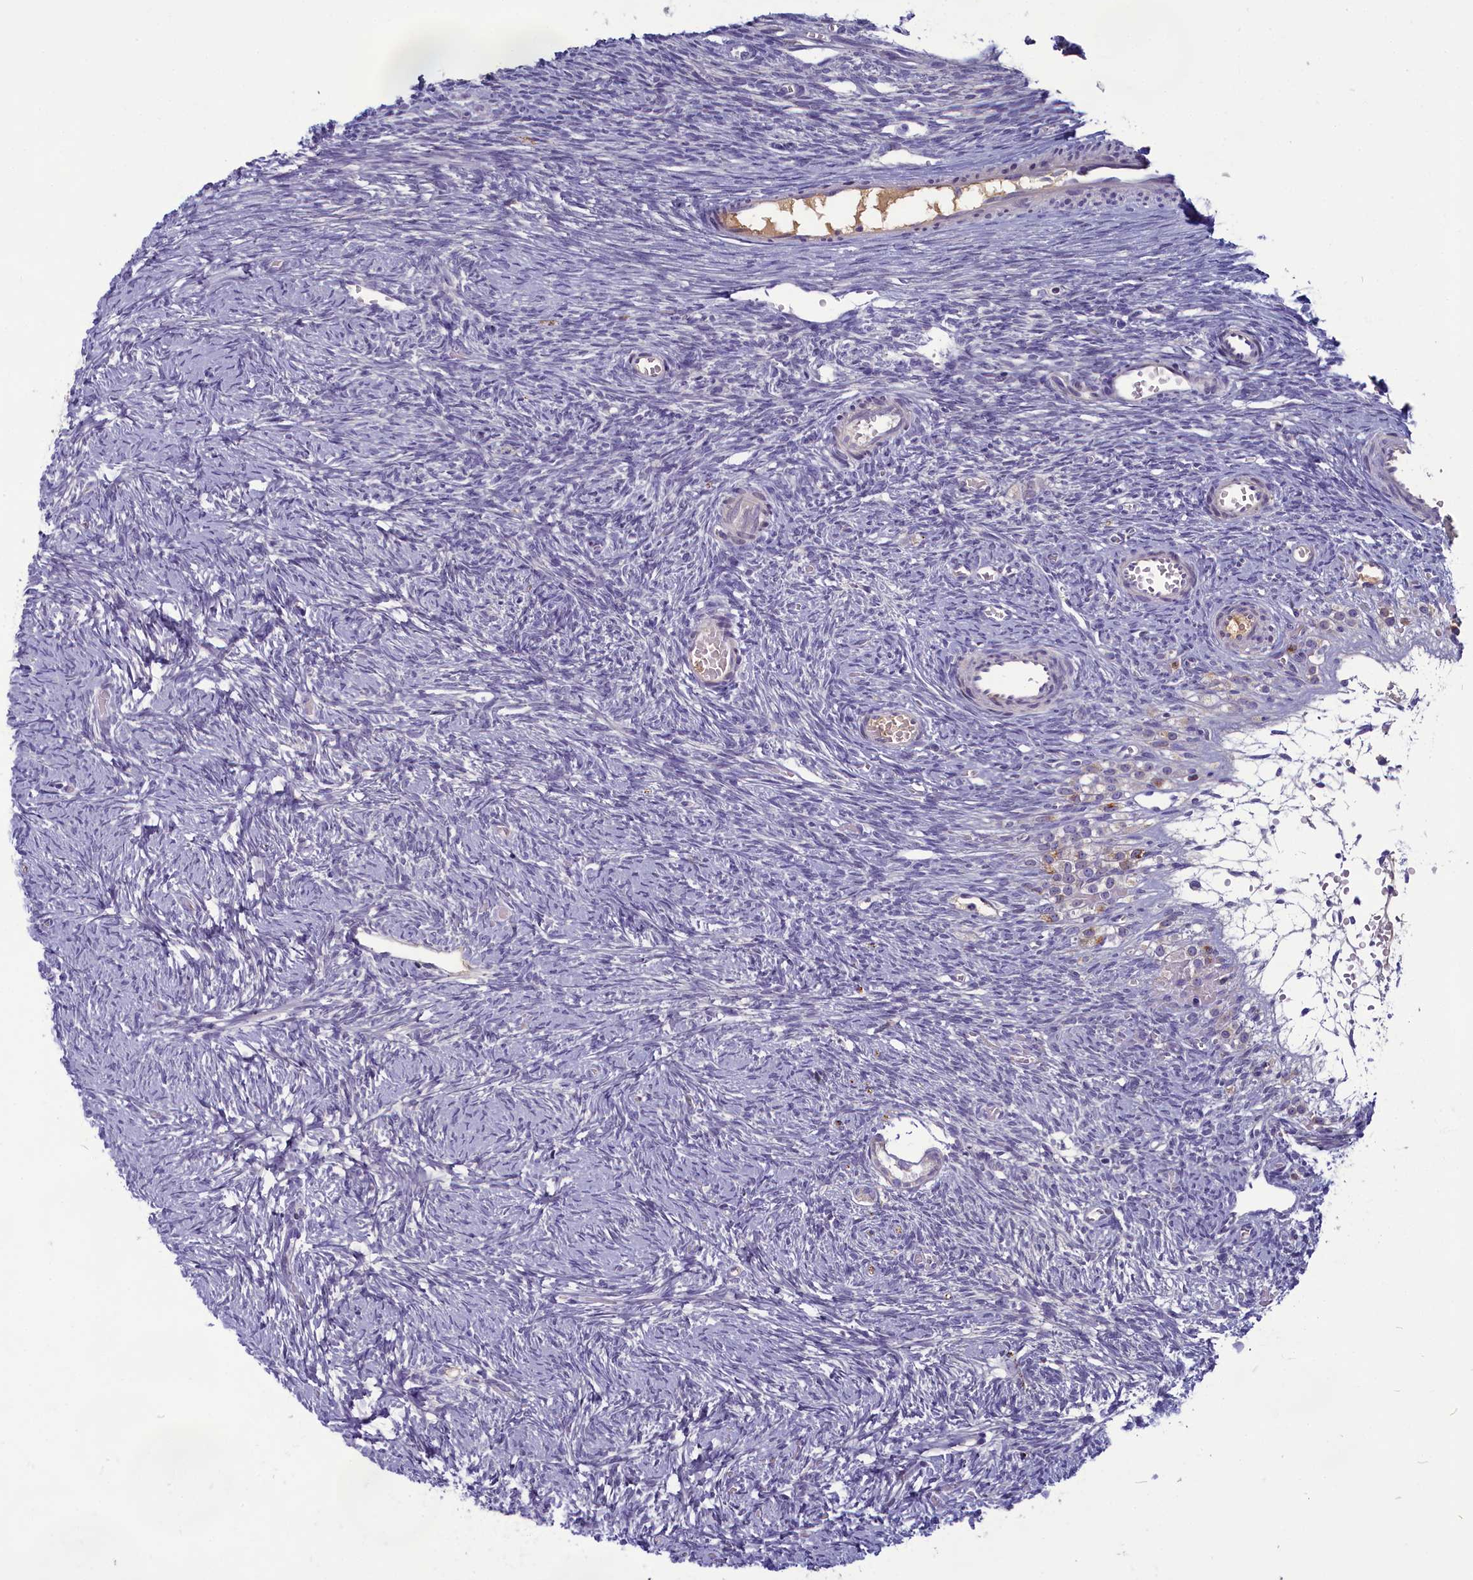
{"staining": {"intensity": "negative", "quantity": "none", "location": "none"}, "tissue": "ovary", "cell_type": "Follicle cells", "image_type": "normal", "snomed": [{"axis": "morphology", "description": "Normal tissue, NOS"}, {"axis": "topography", "description": "Ovary"}], "caption": "Follicle cells show no significant protein staining in benign ovary.", "gene": "SV2C", "patient": {"sex": "female", "age": 39}}